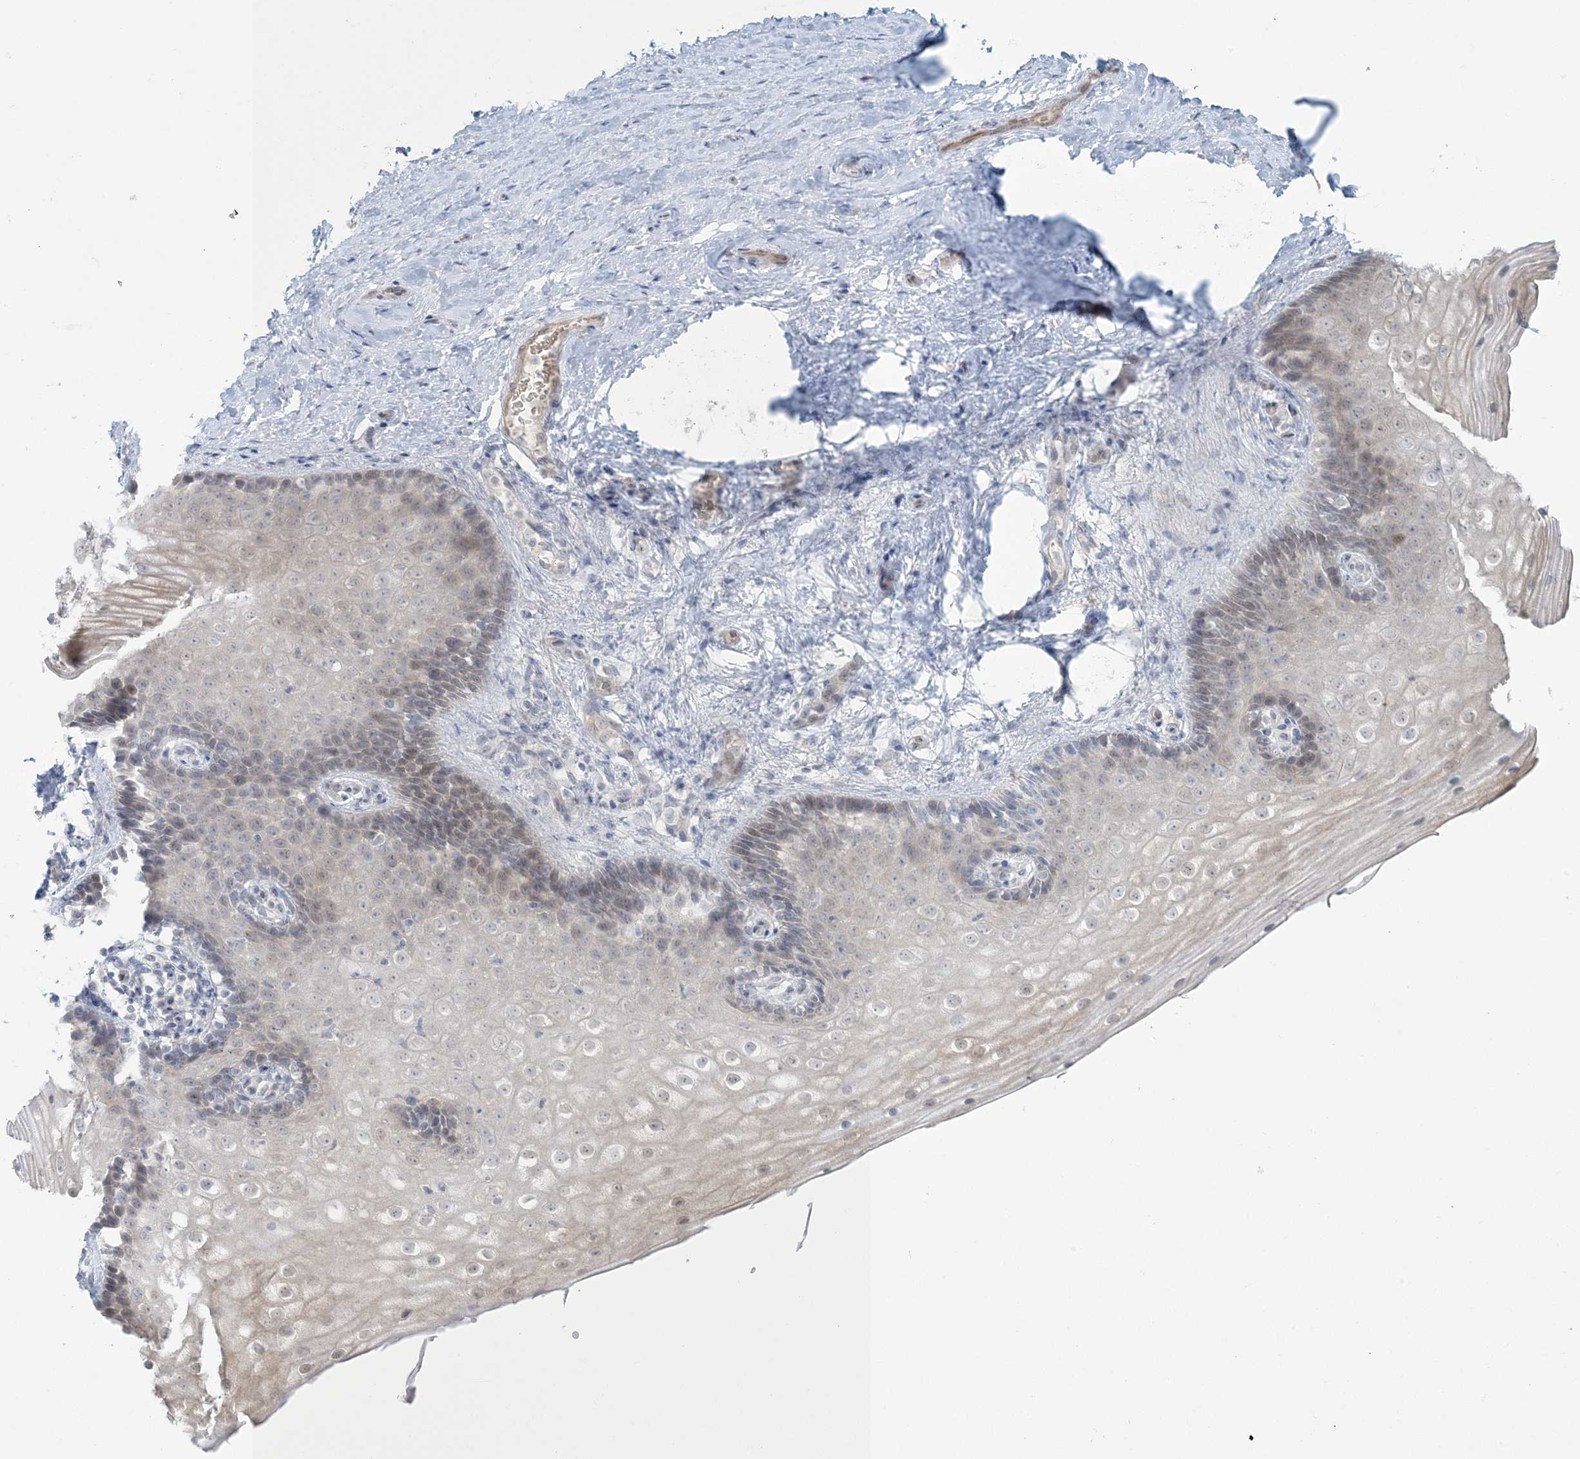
{"staining": {"intensity": "weak", "quantity": "25%-75%", "location": "nuclear"}, "tissue": "vagina", "cell_type": "Squamous epithelial cells", "image_type": "normal", "snomed": [{"axis": "morphology", "description": "Normal tissue, NOS"}, {"axis": "topography", "description": "Vagina"}], "caption": "Immunohistochemistry (IHC) micrograph of normal vagina stained for a protein (brown), which shows low levels of weak nuclear expression in about 25%-75% of squamous epithelial cells.", "gene": "NRBP2", "patient": {"sex": "female", "age": 46}}